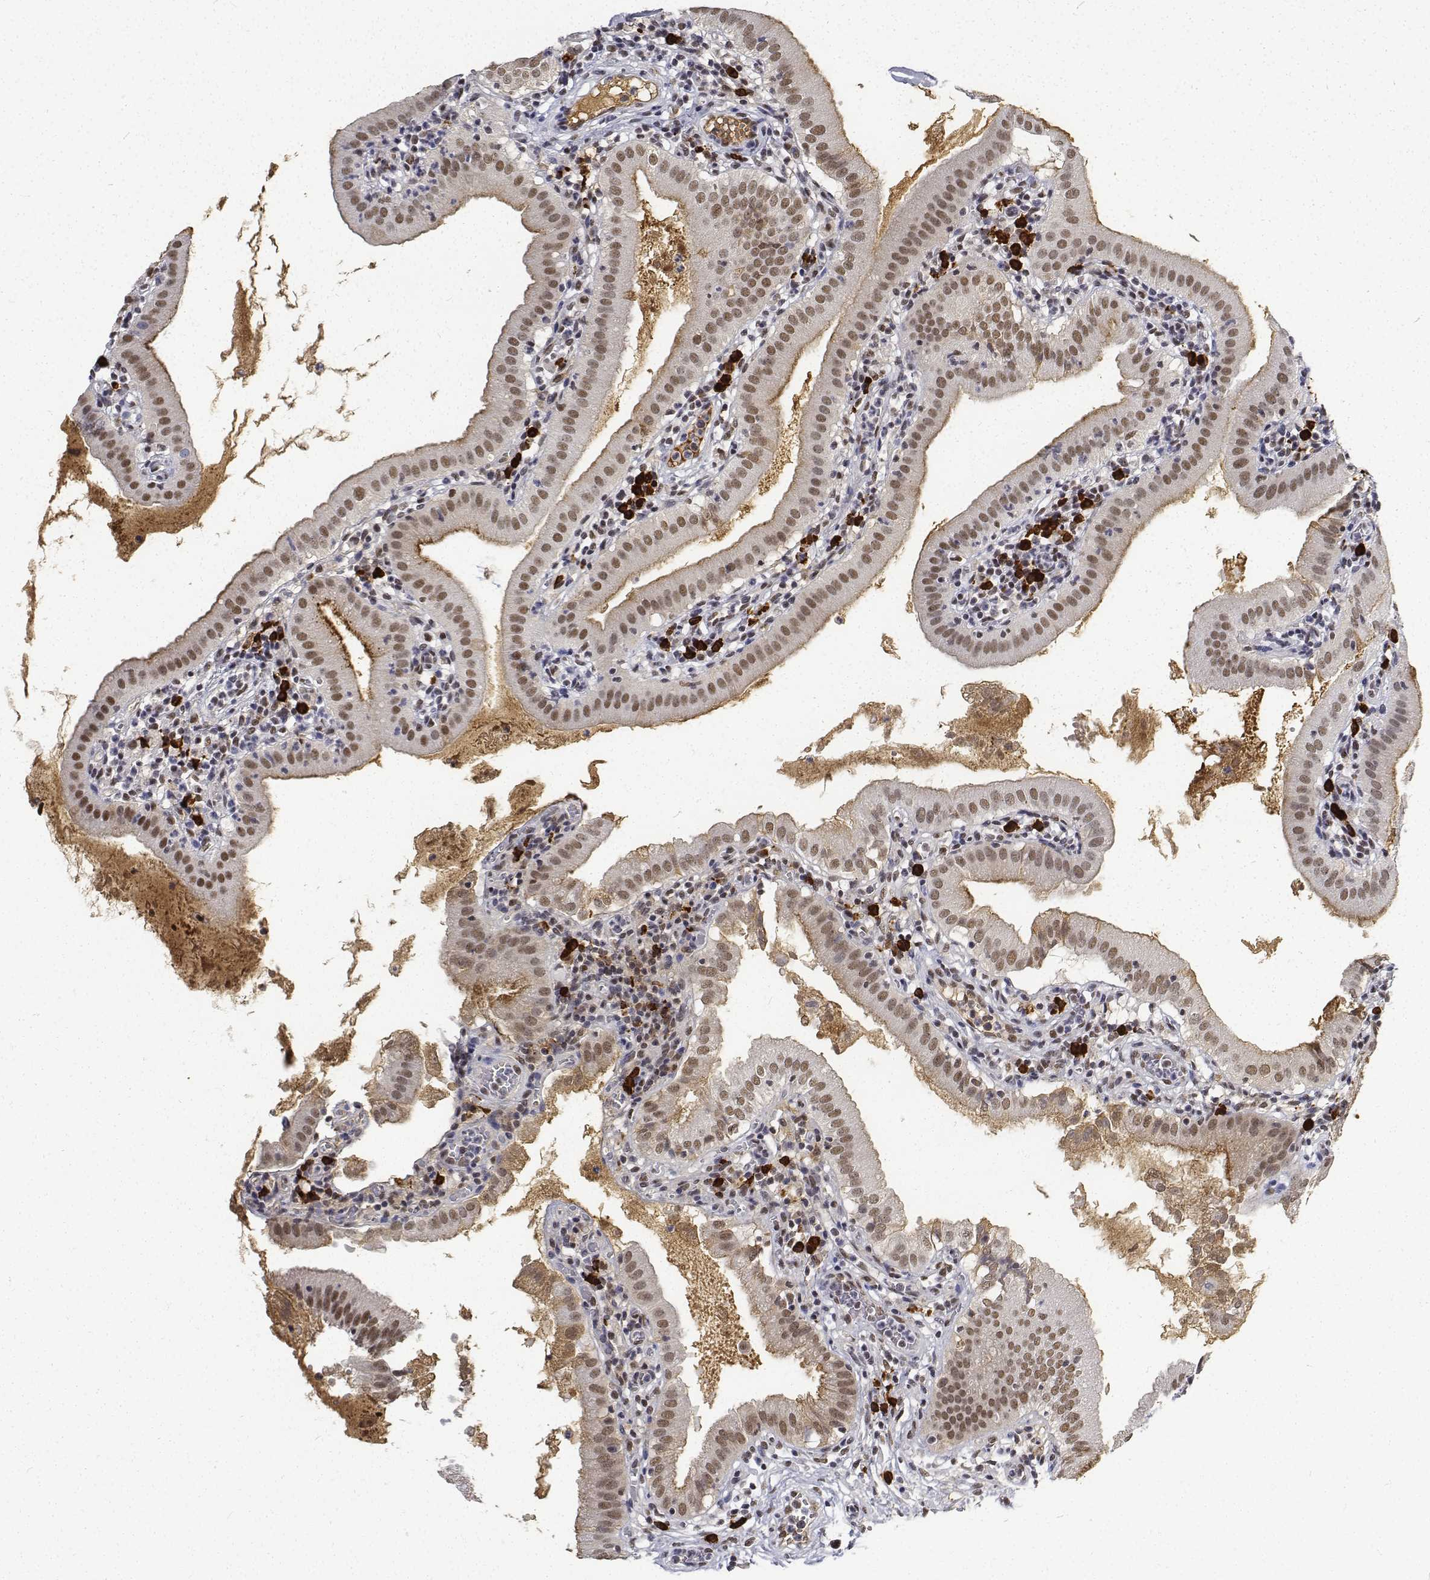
{"staining": {"intensity": "moderate", "quantity": ">75%", "location": "nuclear"}, "tissue": "gallbladder", "cell_type": "Glandular cells", "image_type": "normal", "snomed": [{"axis": "morphology", "description": "Normal tissue, NOS"}, {"axis": "topography", "description": "Gallbladder"}], "caption": "Protein staining of benign gallbladder exhibits moderate nuclear expression in about >75% of glandular cells.", "gene": "ATRX", "patient": {"sex": "female", "age": 65}}